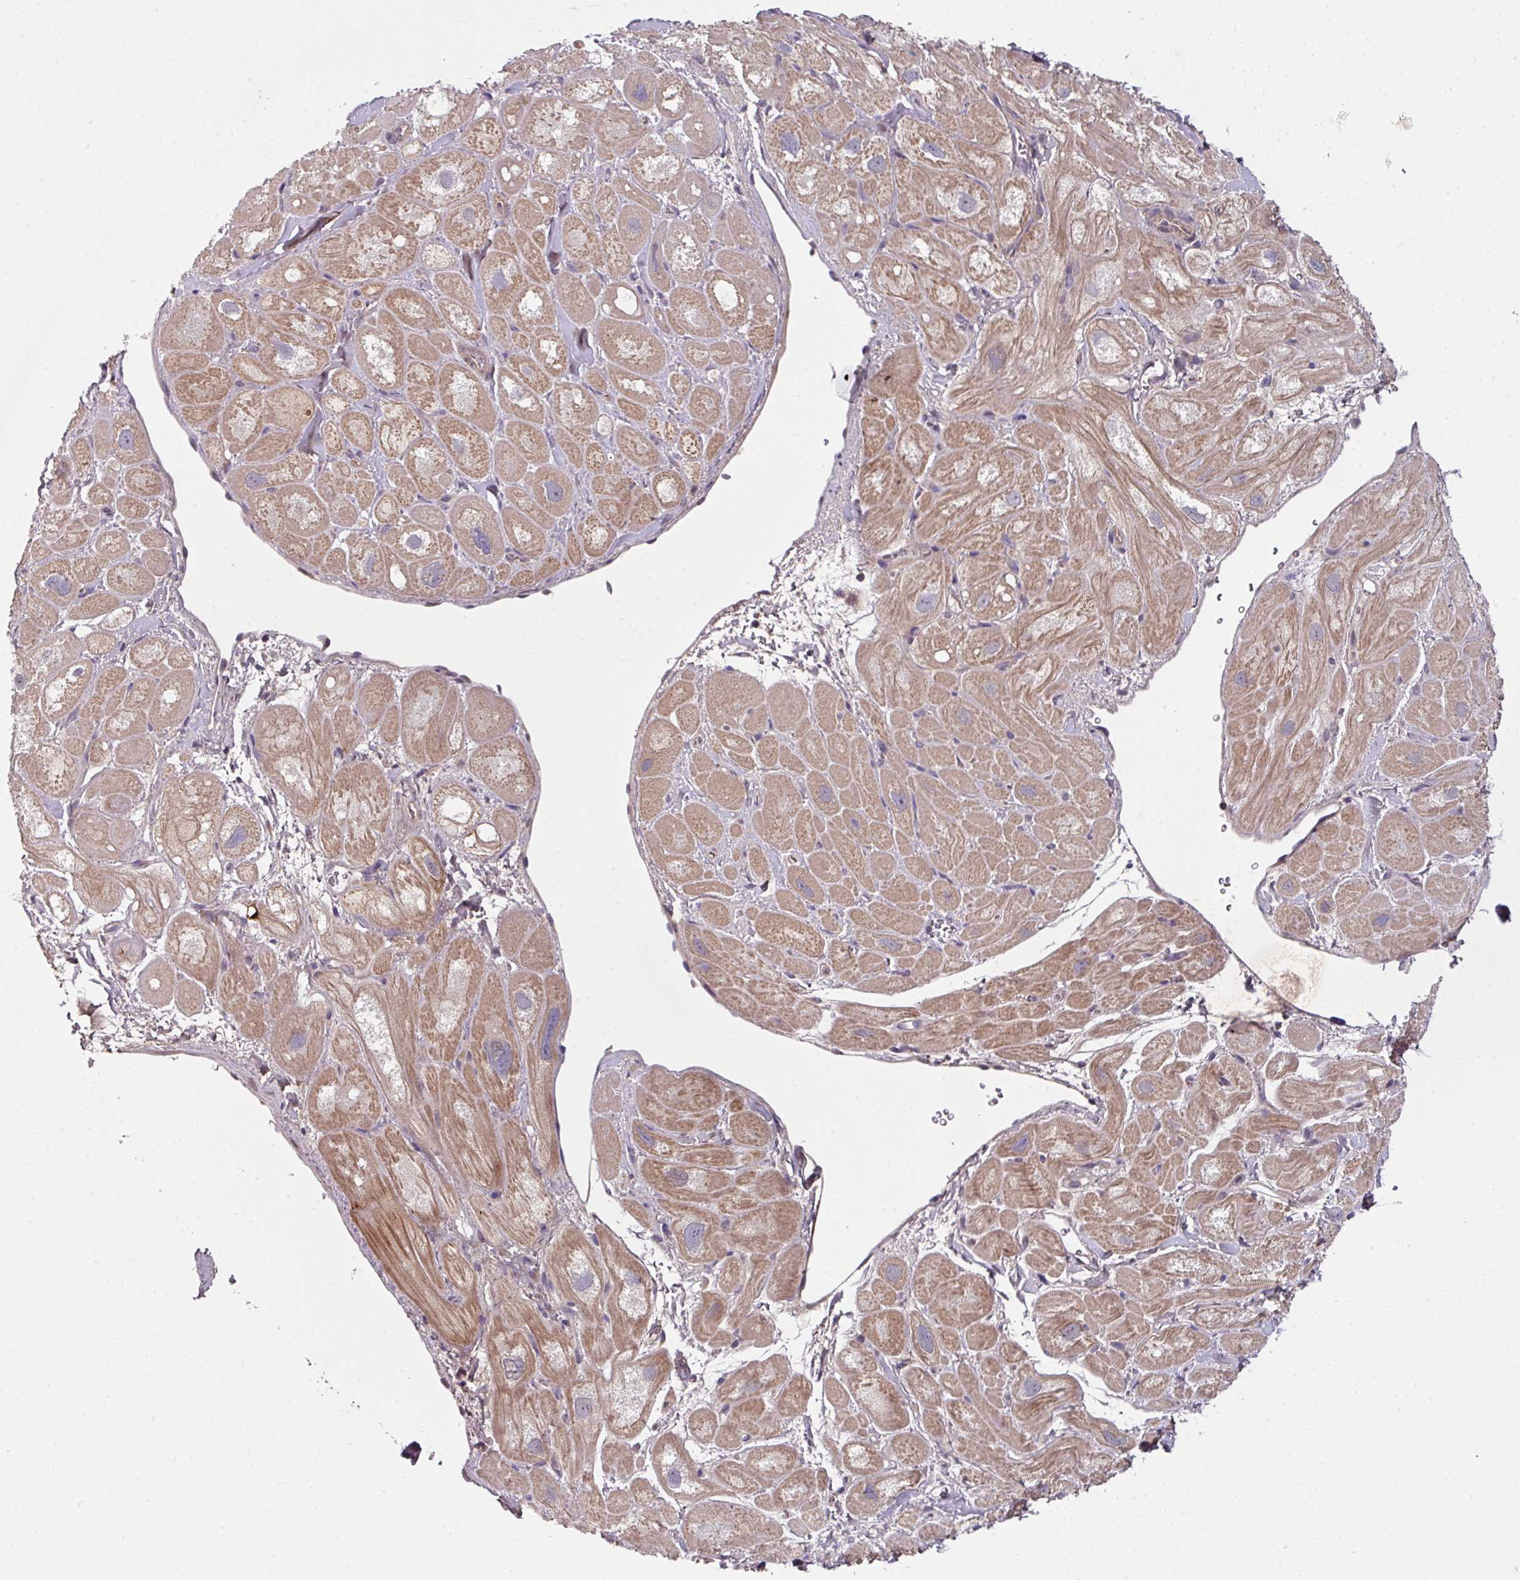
{"staining": {"intensity": "moderate", "quantity": ">75%", "location": "cytoplasmic/membranous,nuclear"}, "tissue": "heart muscle", "cell_type": "Cardiomyocytes", "image_type": "normal", "snomed": [{"axis": "morphology", "description": "Normal tissue, NOS"}, {"axis": "topography", "description": "Heart"}], "caption": "The histopathology image reveals staining of unremarkable heart muscle, revealing moderate cytoplasmic/membranous,nuclear protein expression (brown color) within cardiomyocytes.", "gene": "CAMLG", "patient": {"sex": "male", "age": 49}}